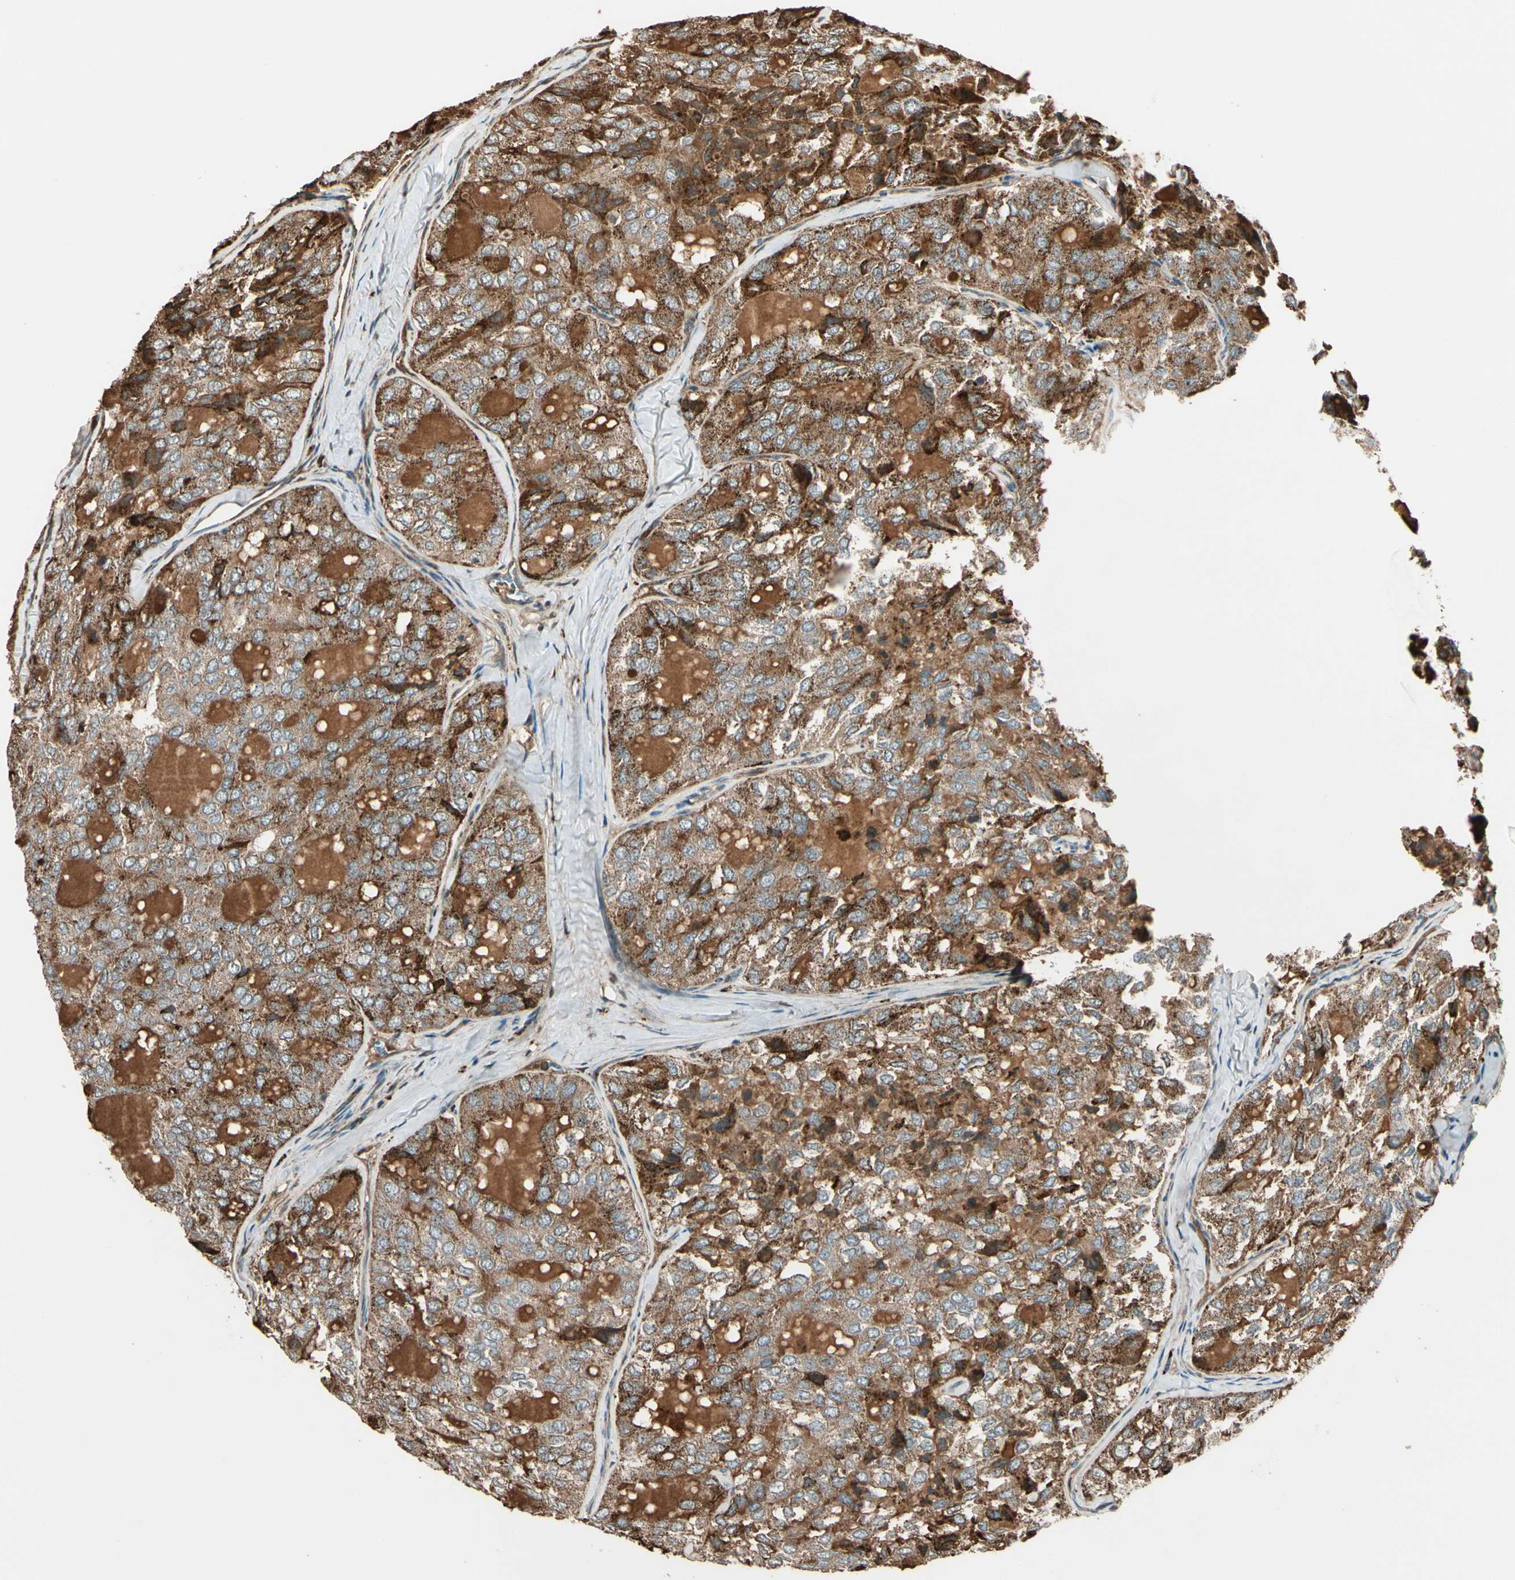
{"staining": {"intensity": "moderate", "quantity": ">75%", "location": "cytoplasmic/membranous"}, "tissue": "thyroid cancer", "cell_type": "Tumor cells", "image_type": "cancer", "snomed": [{"axis": "morphology", "description": "Follicular adenoma carcinoma, NOS"}, {"axis": "topography", "description": "Thyroid gland"}], "caption": "Thyroid follicular adenoma carcinoma stained with immunohistochemistry displays moderate cytoplasmic/membranous expression in approximately >75% of tumor cells.", "gene": "STX11", "patient": {"sex": "male", "age": 75}}